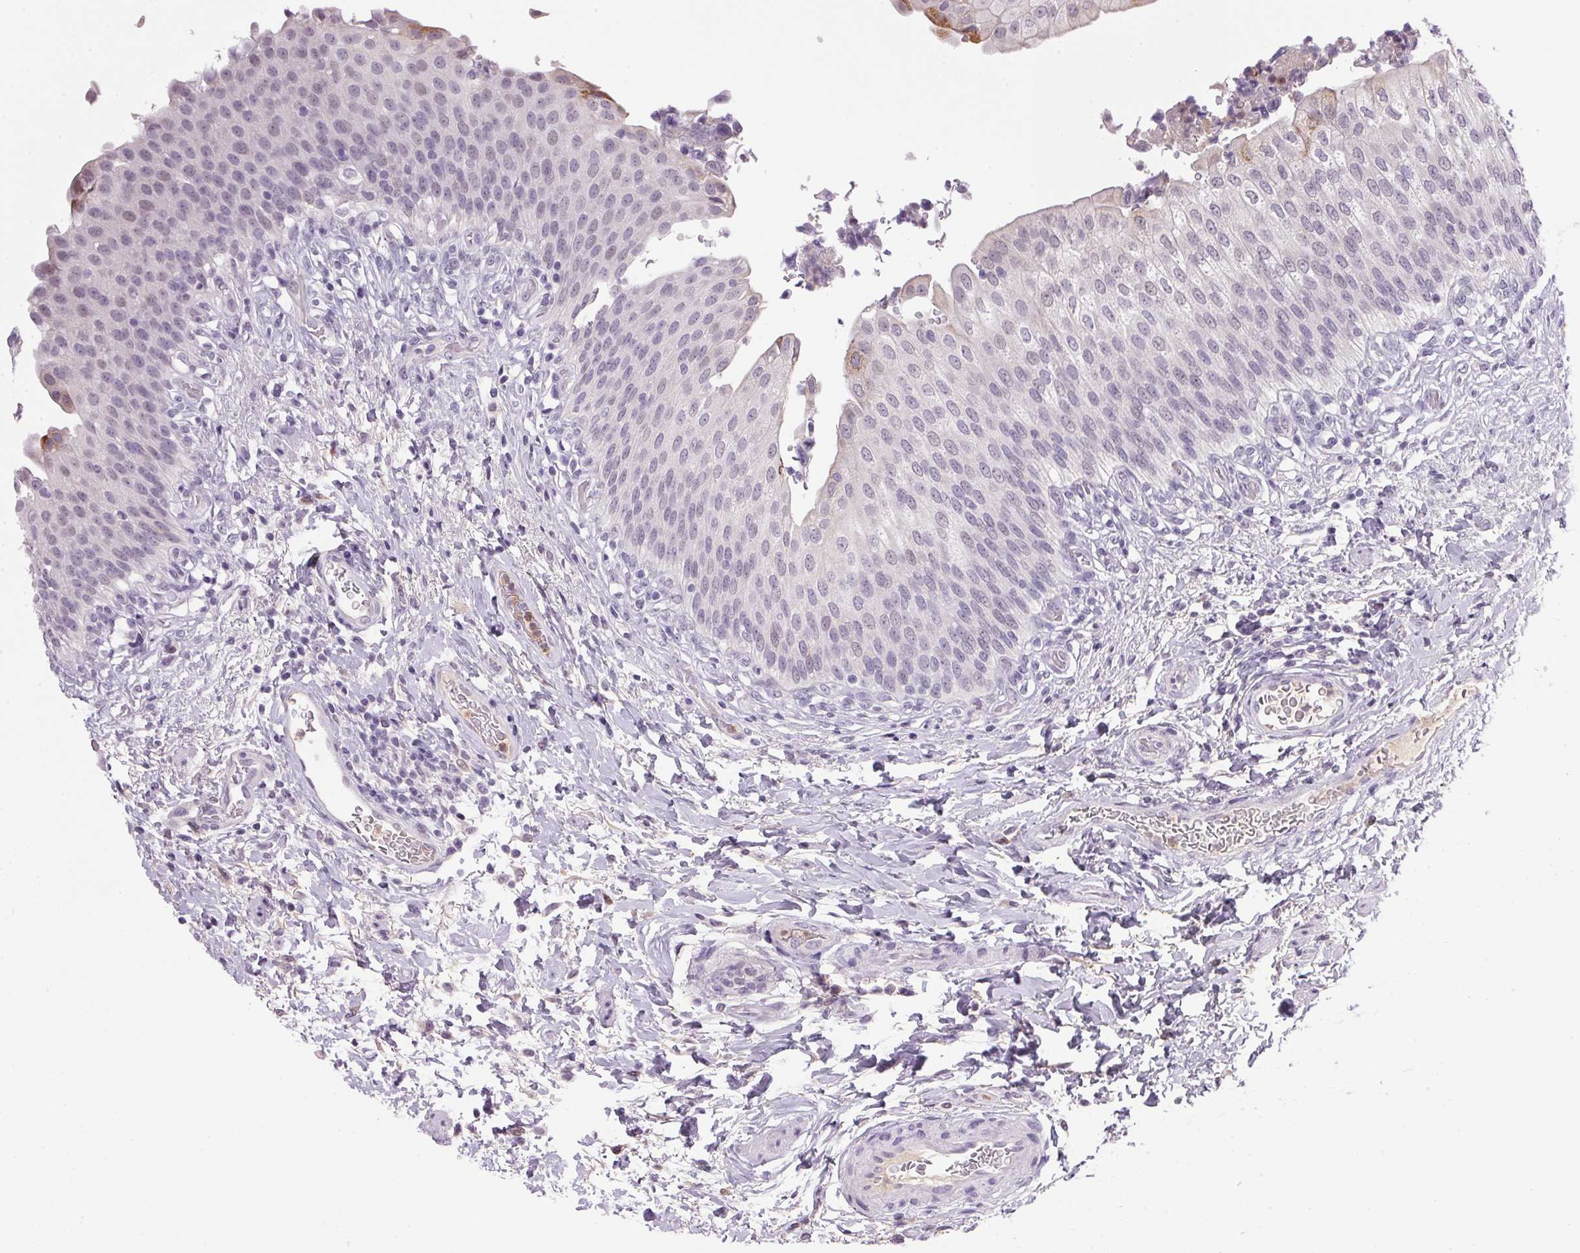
{"staining": {"intensity": "negative", "quantity": "none", "location": "none"}, "tissue": "urinary bladder", "cell_type": "Urothelial cells", "image_type": "normal", "snomed": [{"axis": "morphology", "description": "Normal tissue, NOS"}, {"axis": "topography", "description": "Urinary bladder"}, {"axis": "topography", "description": "Peripheral nerve tissue"}], "caption": "The histopathology image displays no significant expression in urothelial cells of urinary bladder.", "gene": "TRDN", "patient": {"sex": "female", "age": 60}}